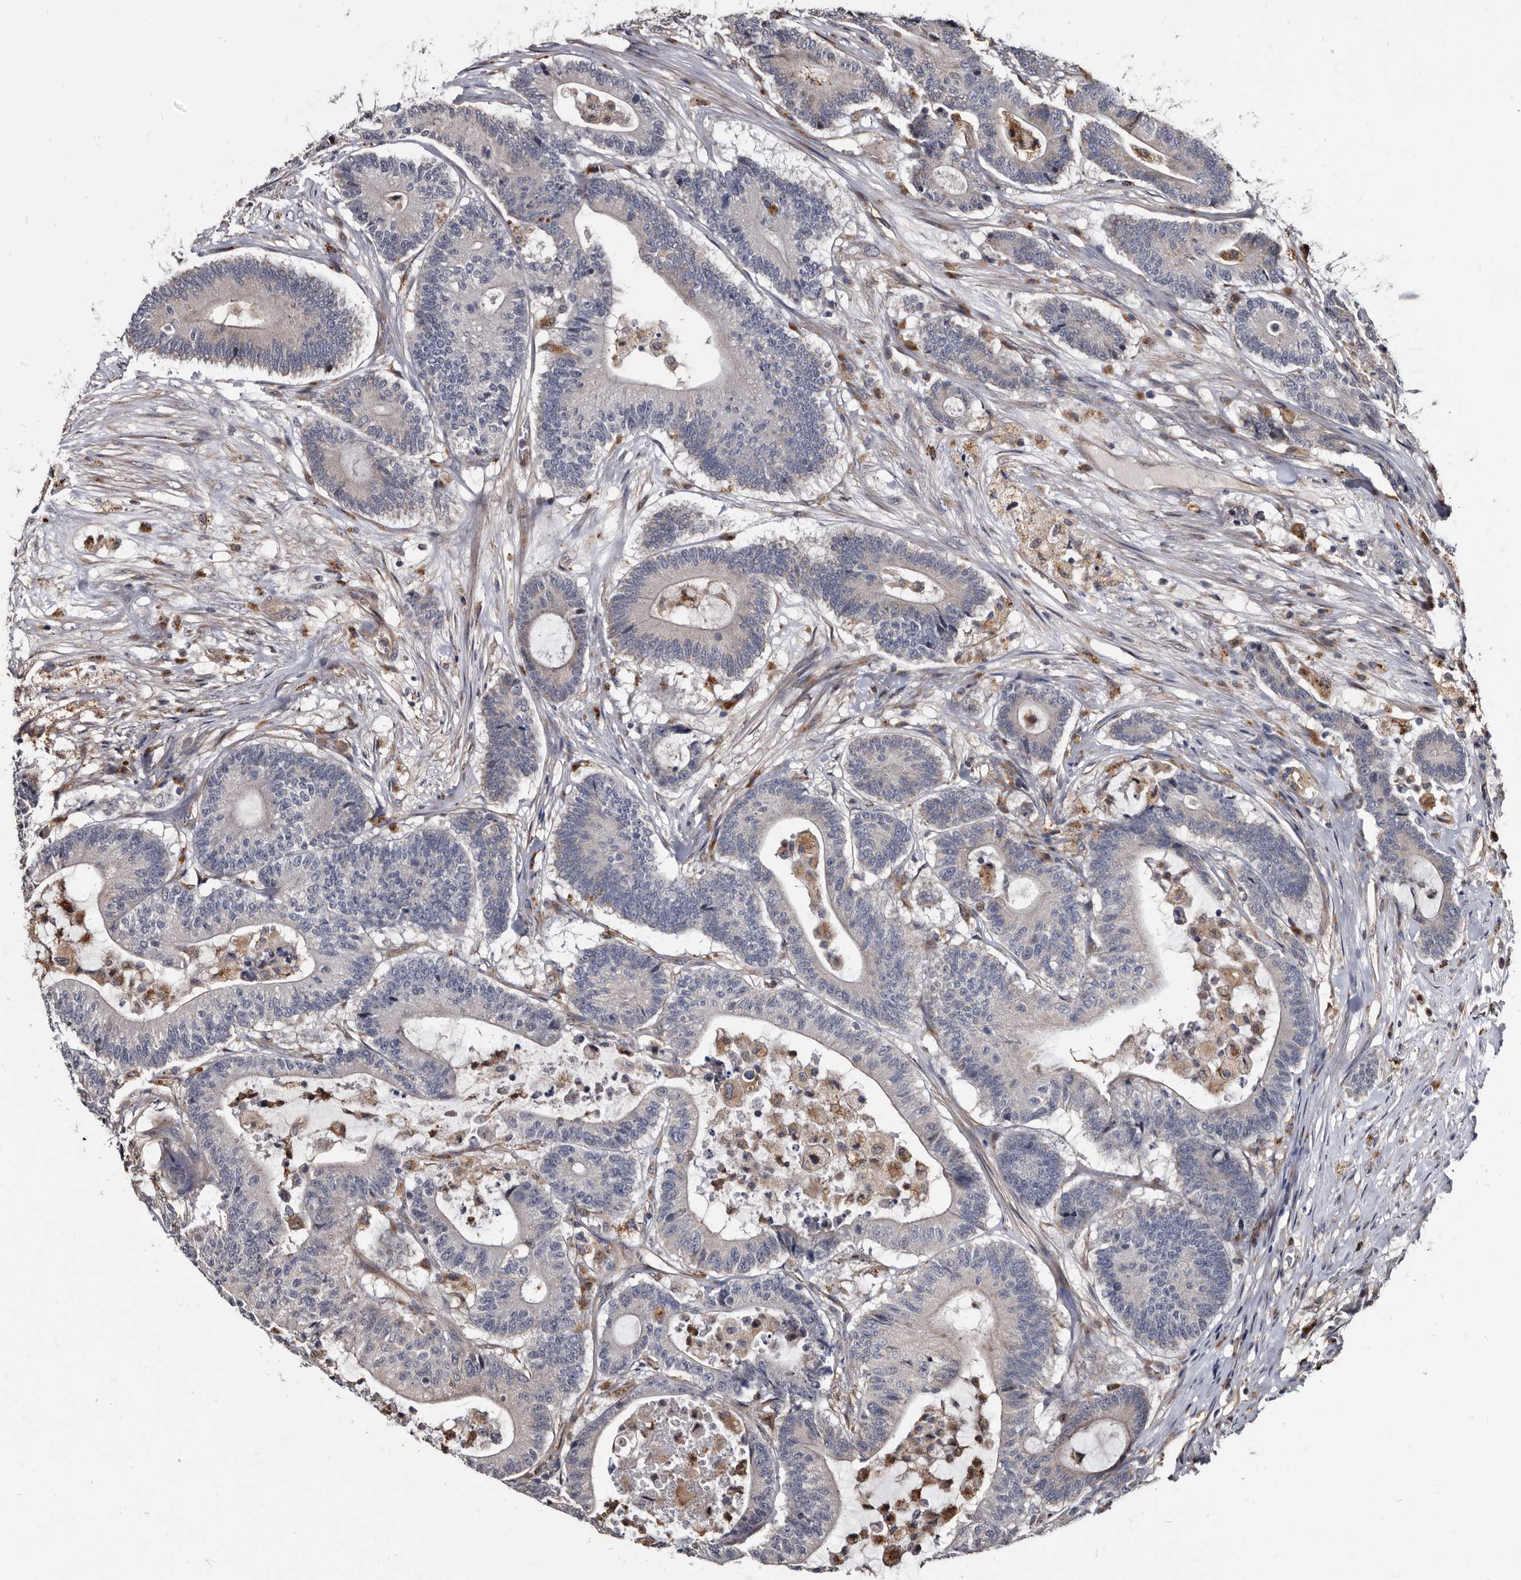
{"staining": {"intensity": "negative", "quantity": "none", "location": "none"}, "tissue": "colorectal cancer", "cell_type": "Tumor cells", "image_type": "cancer", "snomed": [{"axis": "morphology", "description": "Adenocarcinoma, NOS"}, {"axis": "topography", "description": "Colon"}], "caption": "An immunohistochemistry image of colorectal cancer is shown. There is no staining in tumor cells of colorectal cancer. (Stains: DAB immunohistochemistry (IHC) with hematoxylin counter stain, Microscopy: brightfield microscopy at high magnification).", "gene": "CTSA", "patient": {"sex": "female", "age": 84}}